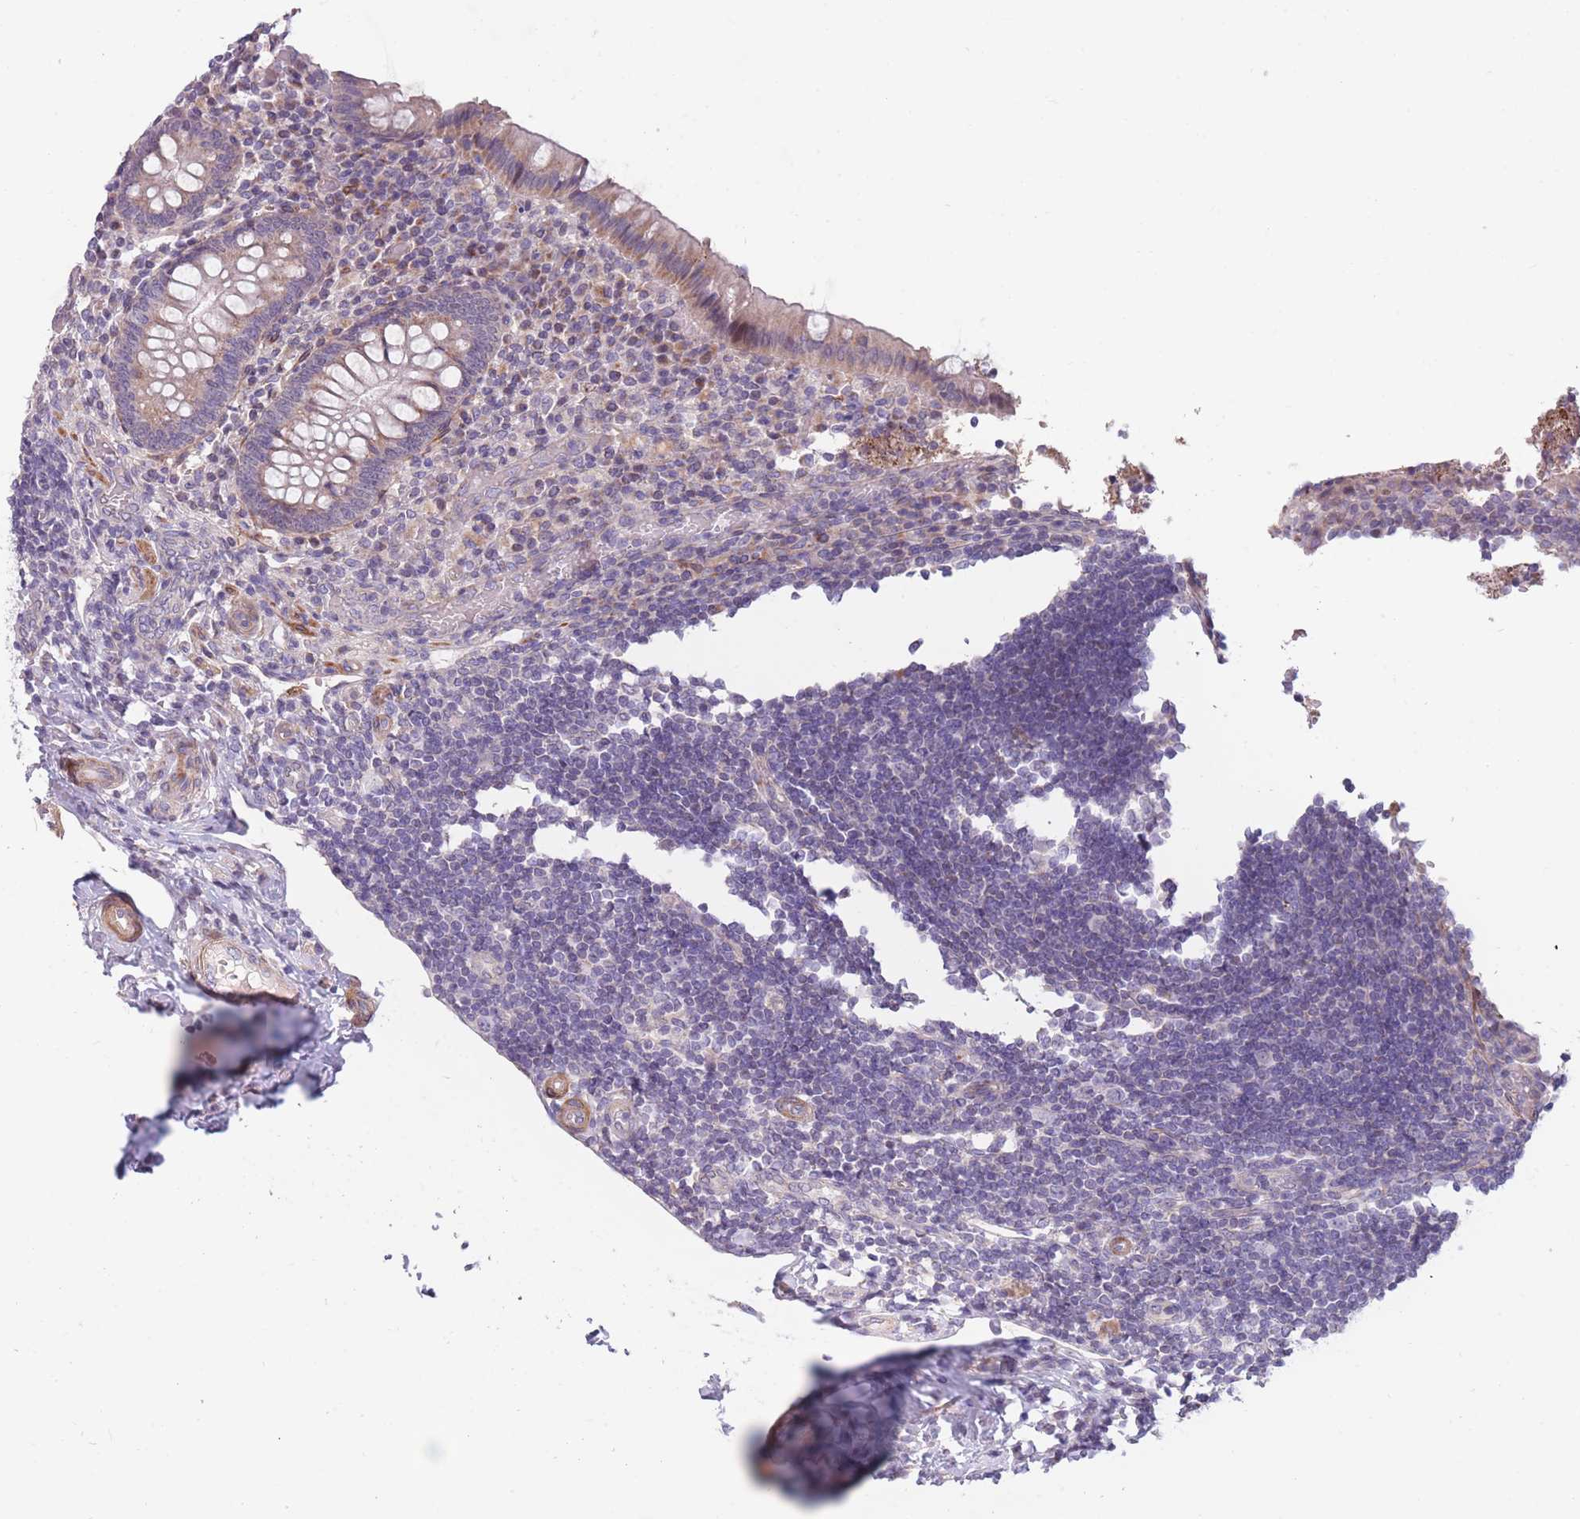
{"staining": {"intensity": "weak", "quantity": "25%-75%", "location": "cytoplasmic/membranous"}, "tissue": "appendix", "cell_type": "Glandular cells", "image_type": "normal", "snomed": [{"axis": "morphology", "description": "Normal tissue, NOS"}, {"axis": "topography", "description": "Appendix"}], "caption": "Weak cytoplasmic/membranous expression for a protein is present in about 25%-75% of glandular cells of normal appendix using immunohistochemistry (IHC).", "gene": "CCNQ", "patient": {"sex": "female", "age": 17}}